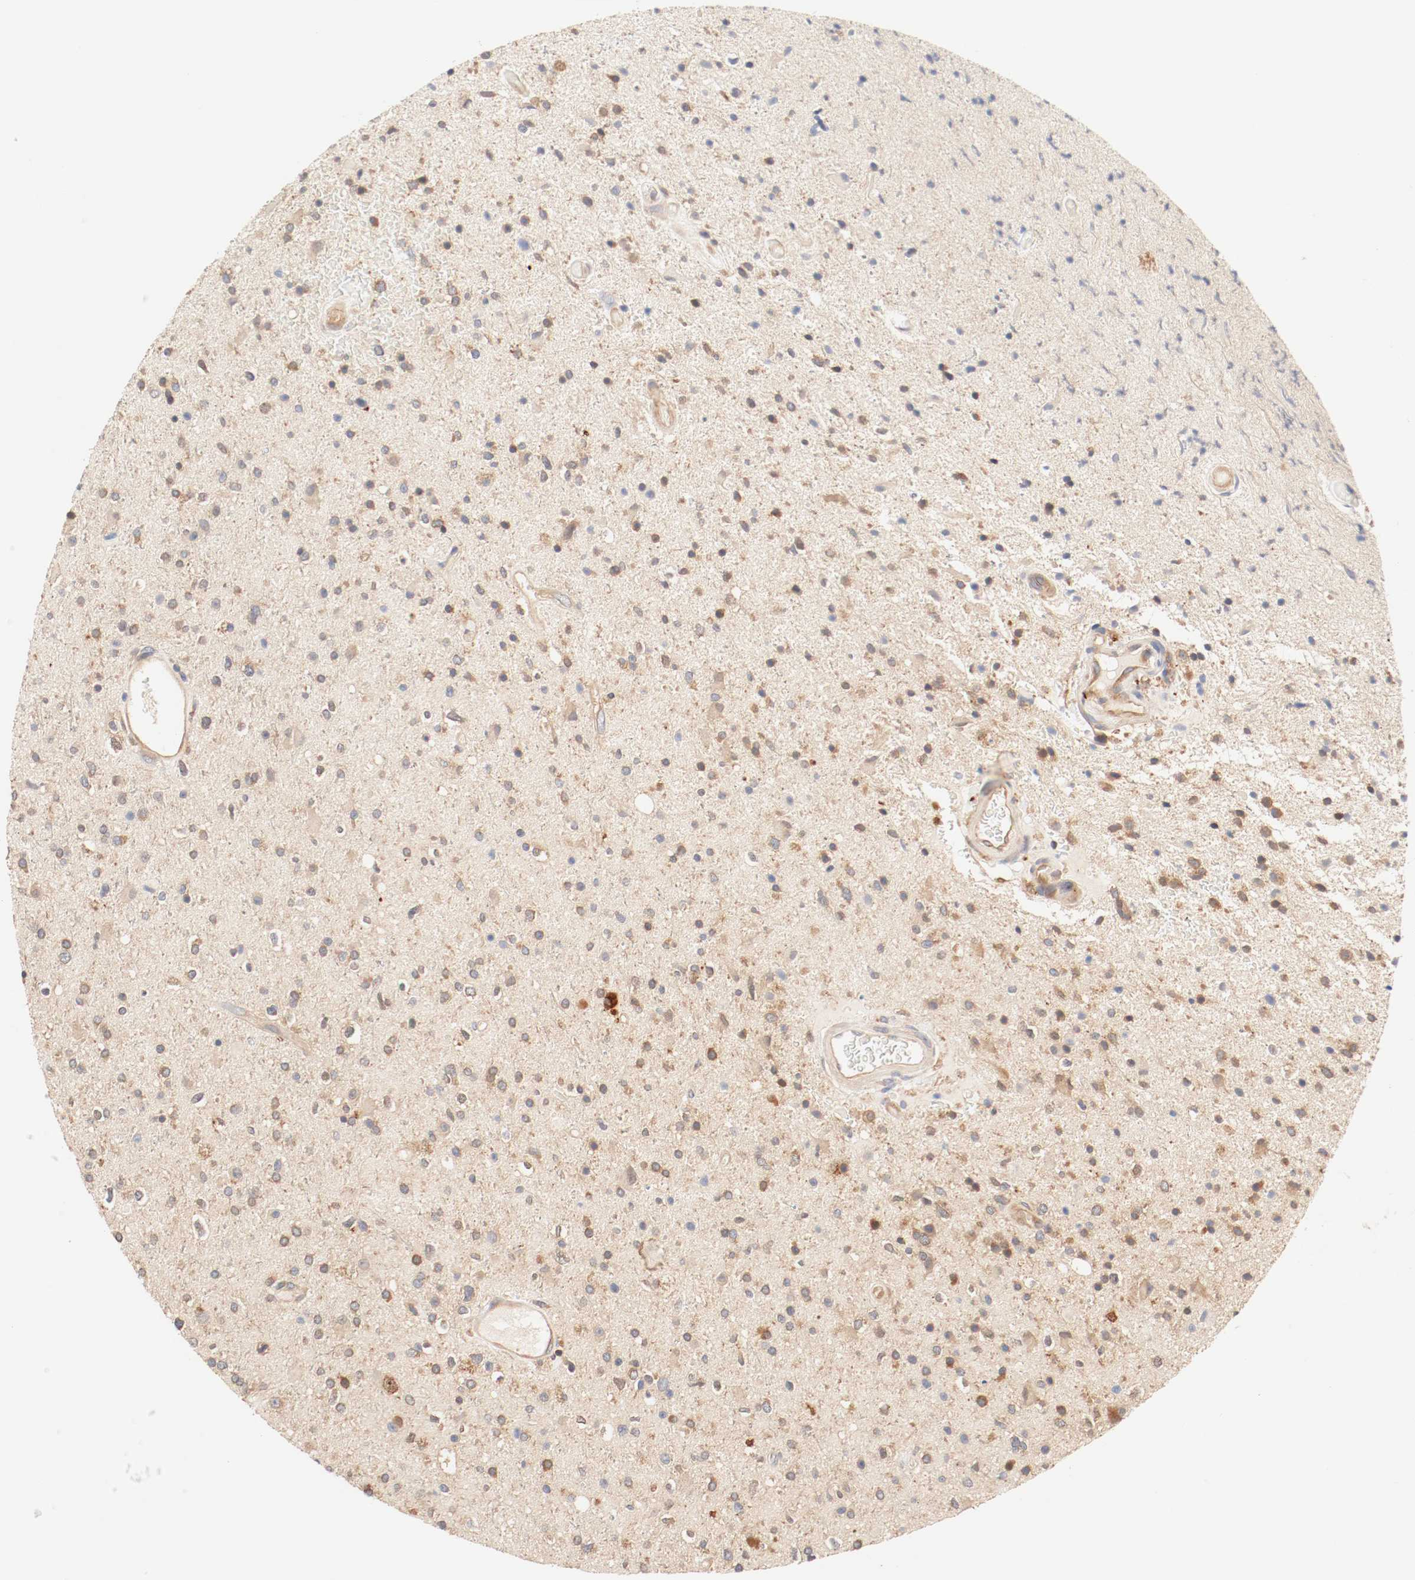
{"staining": {"intensity": "moderate", "quantity": ">75%", "location": "cytoplasmic/membranous"}, "tissue": "glioma", "cell_type": "Tumor cells", "image_type": "cancer", "snomed": [{"axis": "morphology", "description": "Glioma, malignant, High grade"}, {"axis": "topography", "description": "Brain"}], "caption": "Brown immunohistochemical staining in malignant glioma (high-grade) displays moderate cytoplasmic/membranous staining in approximately >75% of tumor cells.", "gene": "GIT1", "patient": {"sex": "male", "age": 33}}